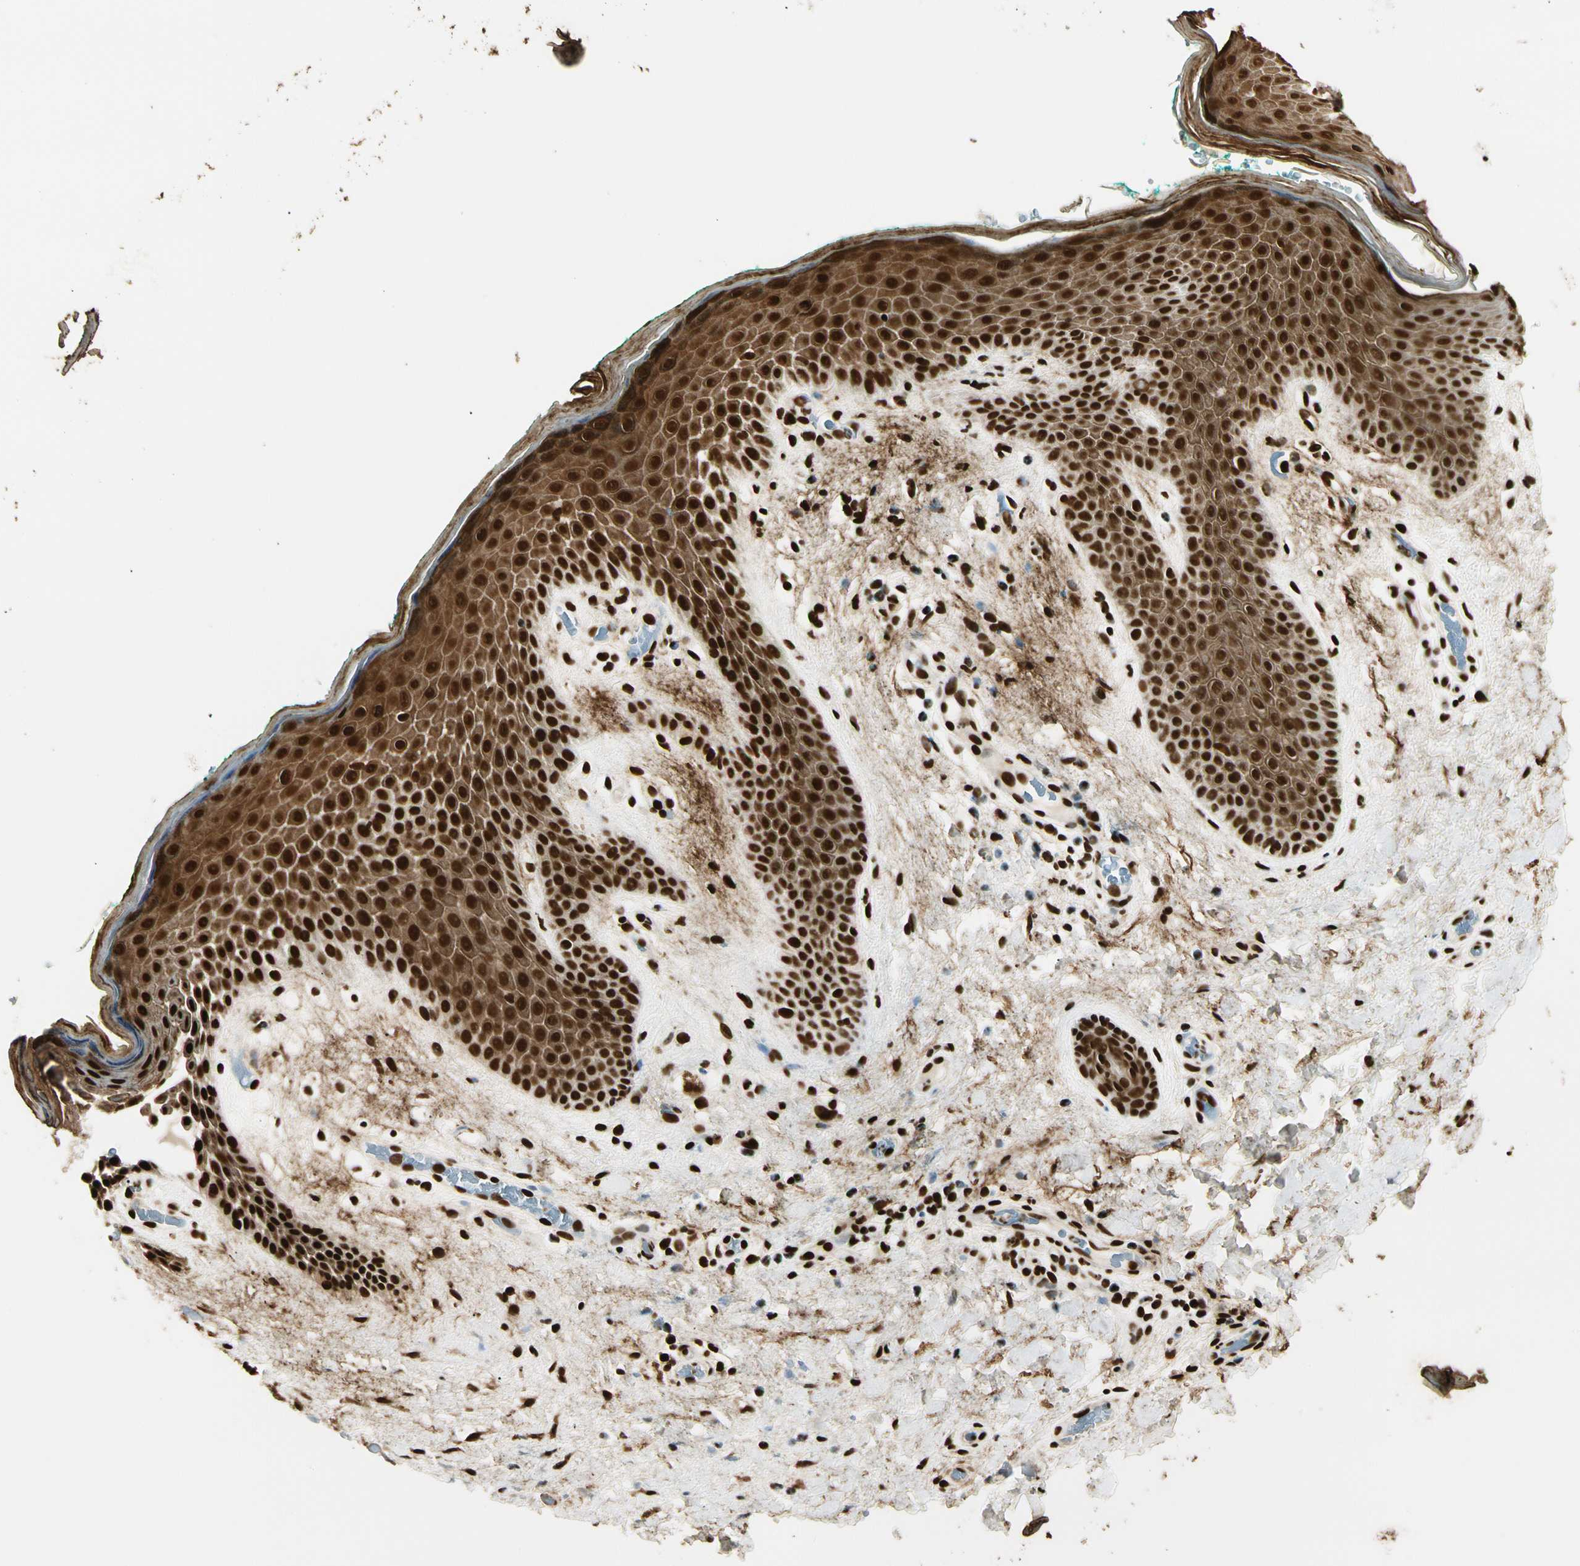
{"staining": {"intensity": "strong", "quantity": ">75%", "location": "cytoplasmic/membranous,nuclear"}, "tissue": "skin", "cell_type": "Epidermal cells", "image_type": "normal", "snomed": [{"axis": "morphology", "description": "Normal tissue, NOS"}, {"axis": "topography", "description": "Anal"}], "caption": "High-magnification brightfield microscopy of benign skin stained with DAB (3,3'-diaminobenzidine) (brown) and counterstained with hematoxylin (blue). epidermal cells exhibit strong cytoplasmic/membranous,nuclear staining is seen in about>75% of cells.", "gene": "FUS", "patient": {"sex": "male", "age": 74}}